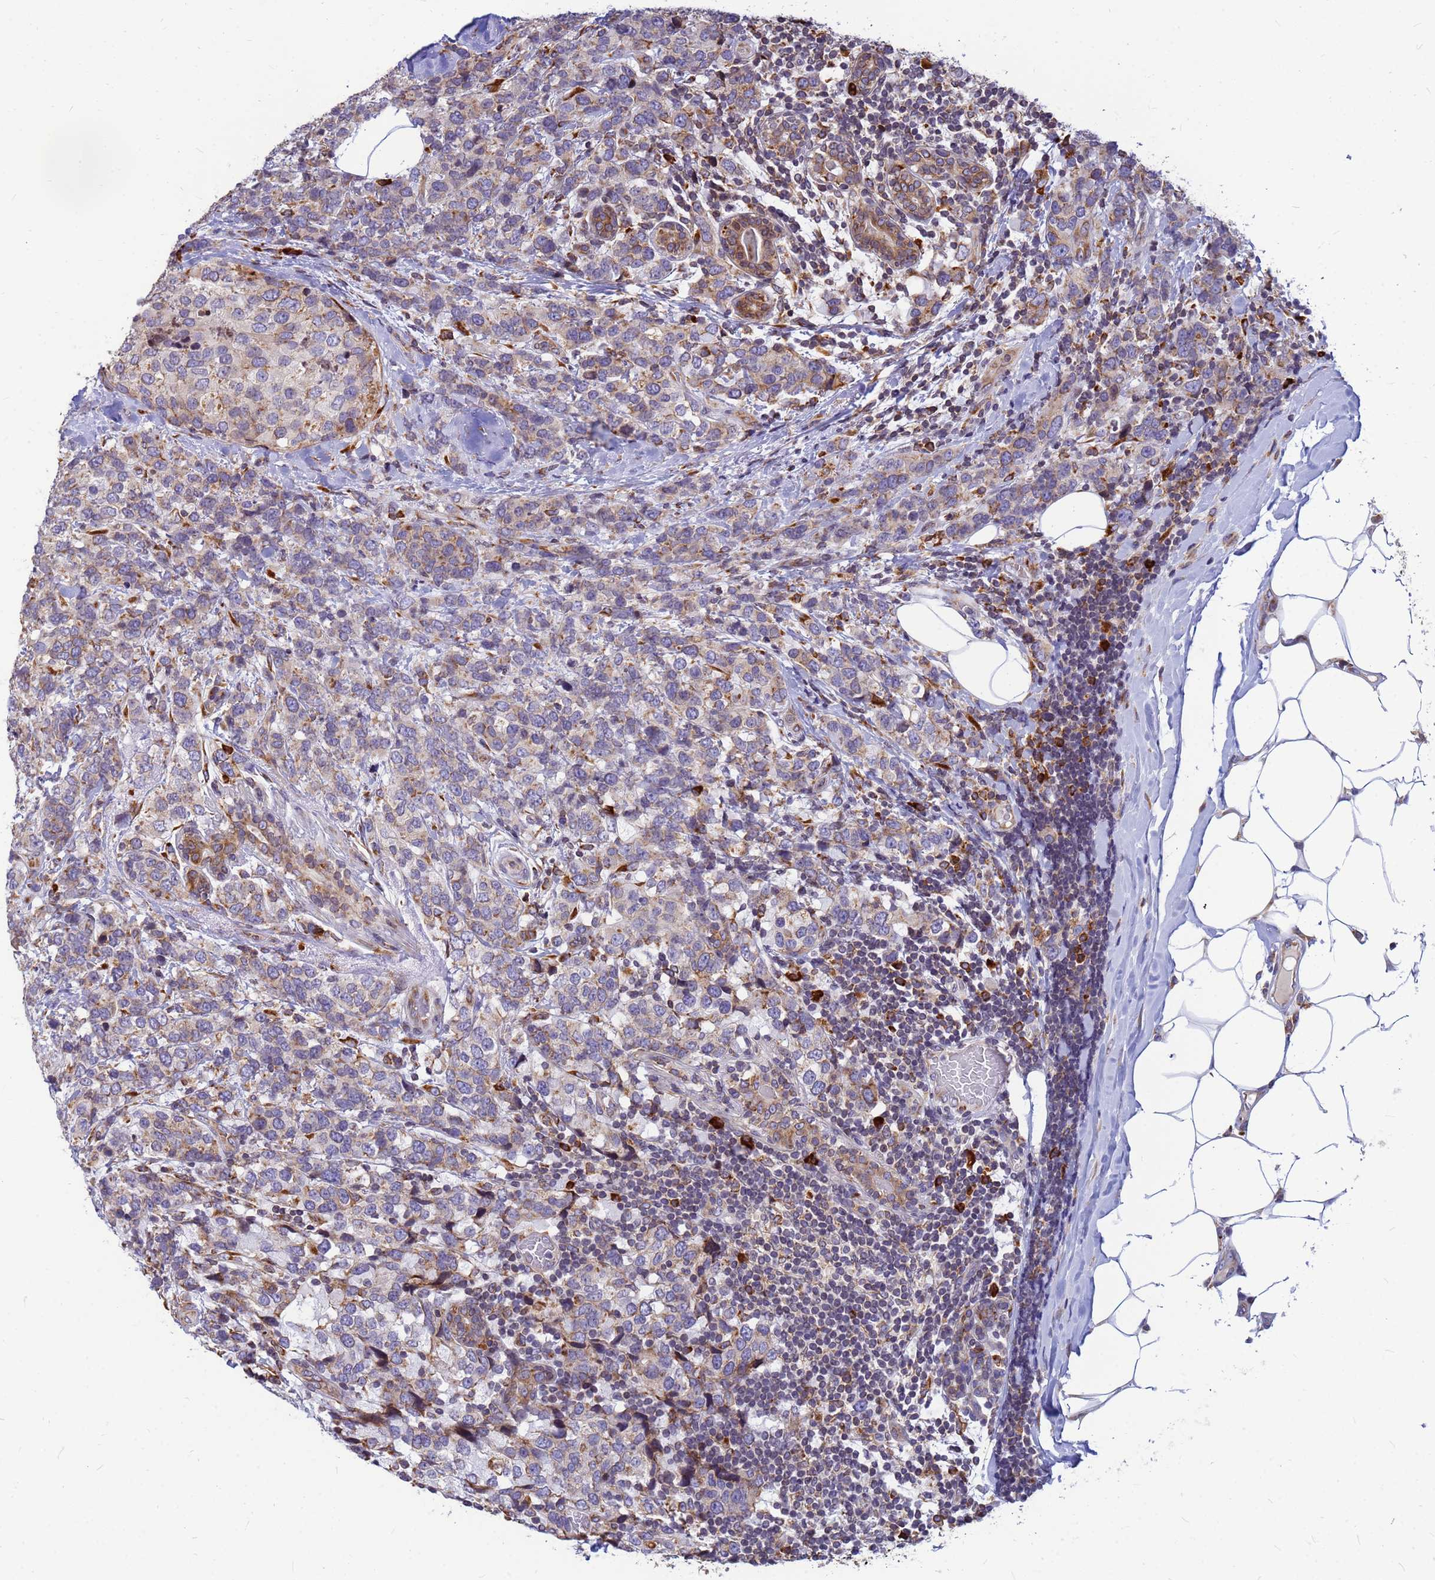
{"staining": {"intensity": "weak", "quantity": "25%-75%", "location": "cytoplasmic/membranous"}, "tissue": "breast cancer", "cell_type": "Tumor cells", "image_type": "cancer", "snomed": [{"axis": "morphology", "description": "Lobular carcinoma"}, {"axis": "topography", "description": "Breast"}], "caption": "Protein staining of breast cancer (lobular carcinoma) tissue shows weak cytoplasmic/membranous positivity in about 25%-75% of tumor cells.", "gene": "SSR4", "patient": {"sex": "female", "age": 59}}